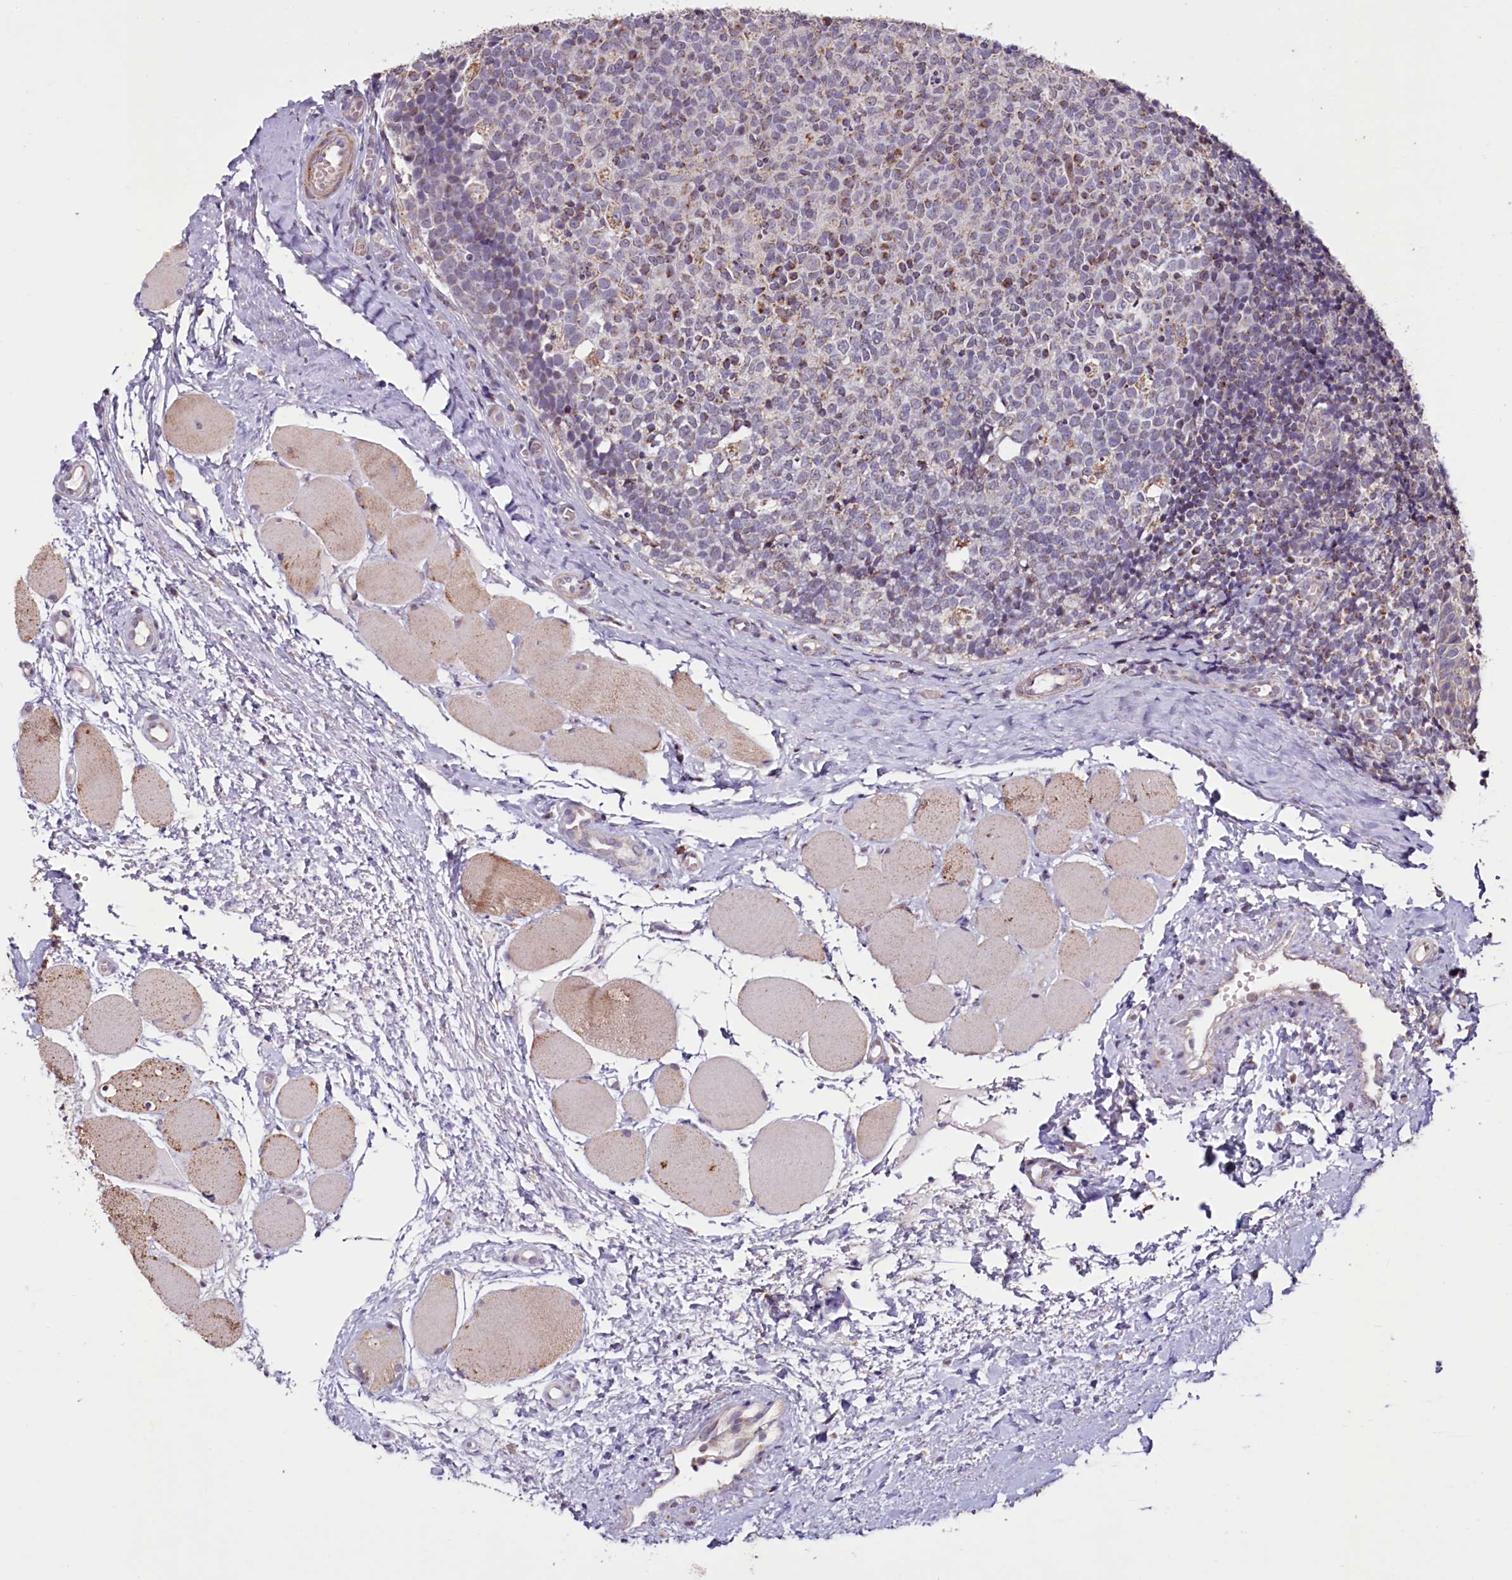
{"staining": {"intensity": "moderate", "quantity": "<25%", "location": "cytoplasmic/membranous"}, "tissue": "tonsil", "cell_type": "Germinal center cells", "image_type": "normal", "snomed": [{"axis": "morphology", "description": "Normal tissue, NOS"}, {"axis": "topography", "description": "Tonsil"}], "caption": "Tonsil stained with a brown dye displays moderate cytoplasmic/membranous positive positivity in about <25% of germinal center cells.", "gene": "PDE6D", "patient": {"sex": "female", "age": 19}}